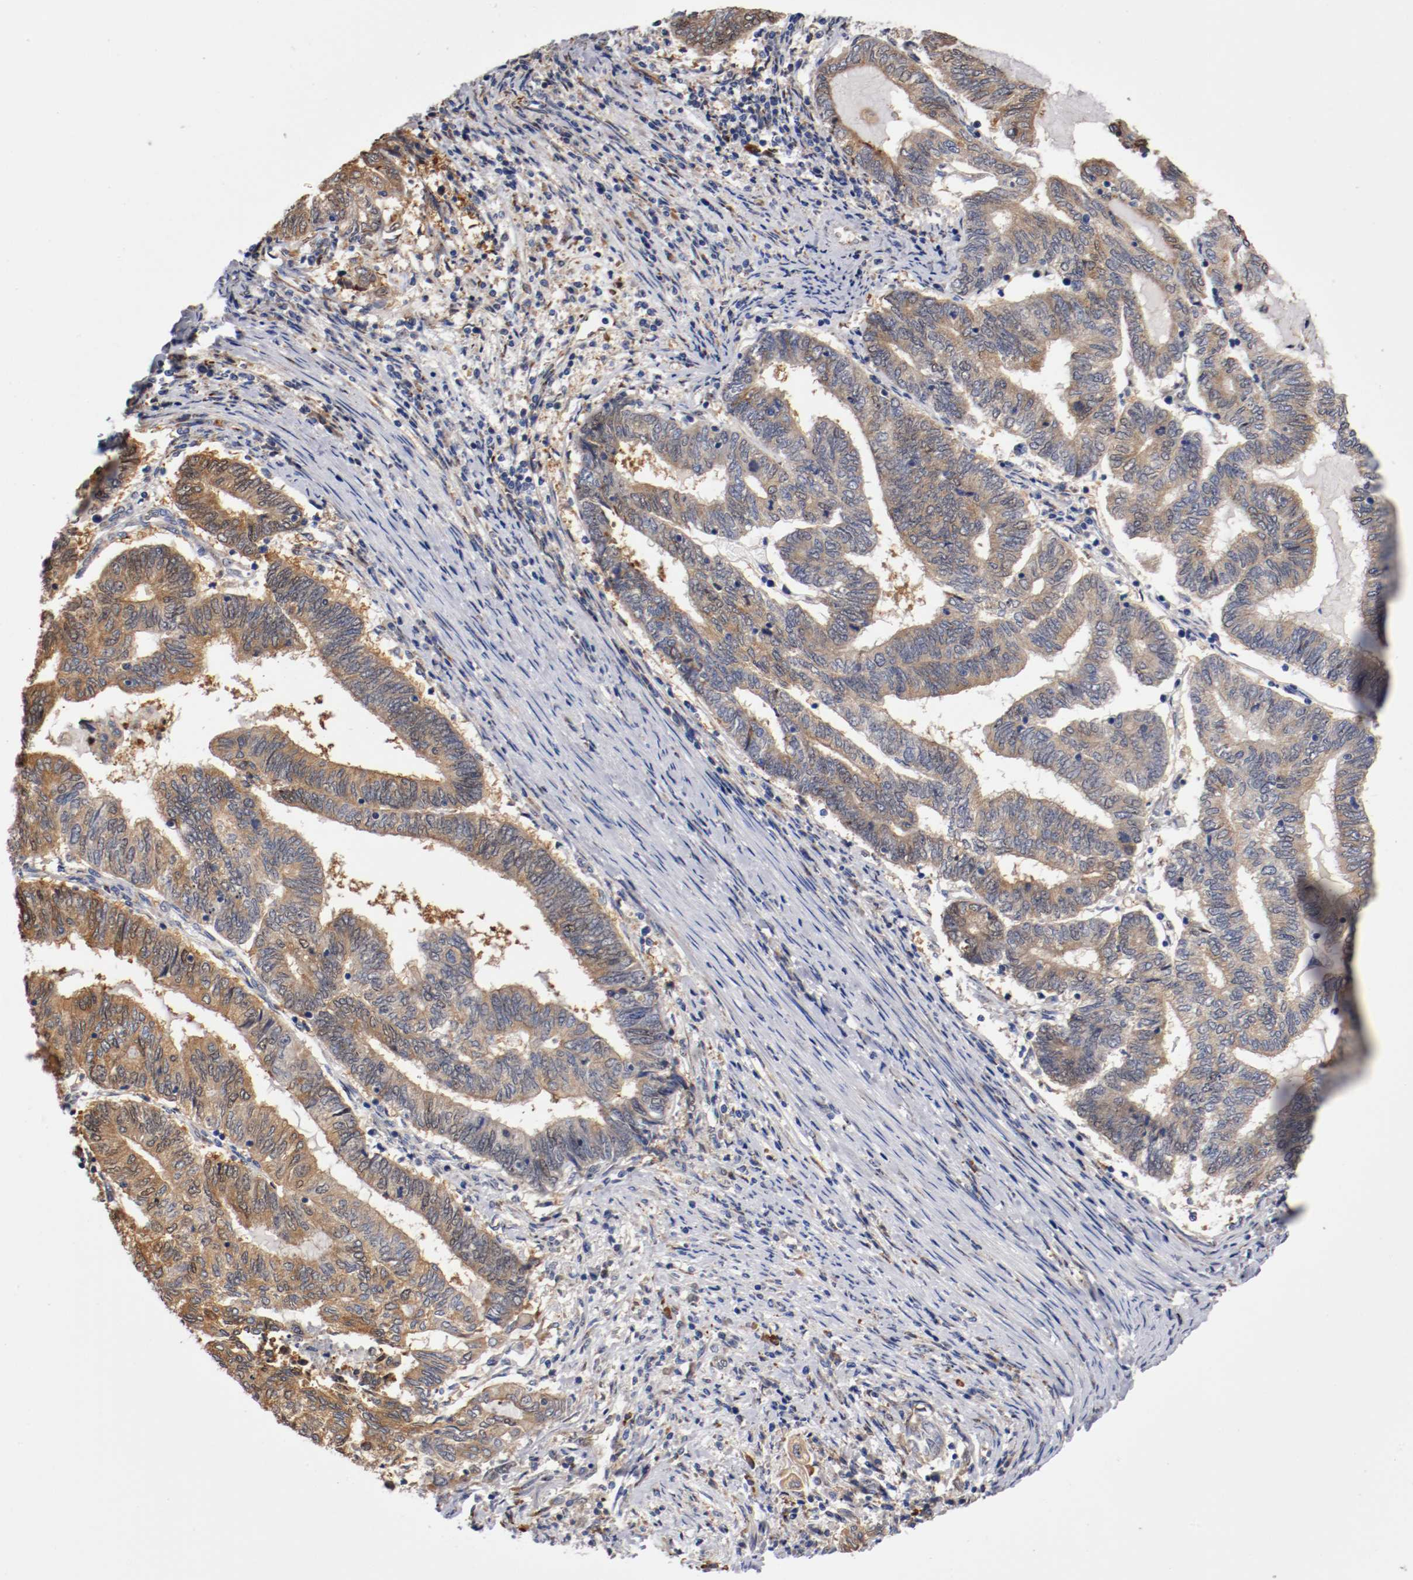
{"staining": {"intensity": "moderate", "quantity": ">75%", "location": "cytoplasmic/membranous"}, "tissue": "endometrial cancer", "cell_type": "Tumor cells", "image_type": "cancer", "snomed": [{"axis": "morphology", "description": "Adenocarcinoma, NOS"}, {"axis": "topography", "description": "Uterus"}, {"axis": "topography", "description": "Endometrium"}], "caption": "Immunohistochemical staining of endometrial cancer (adenocarcinoma) reveals moderate cytoplasmic/membranous protein staining in approximately >75% of tumor cells.", "gene": "TNFSF13", "patient": {"sex": "female", "age": 70}}